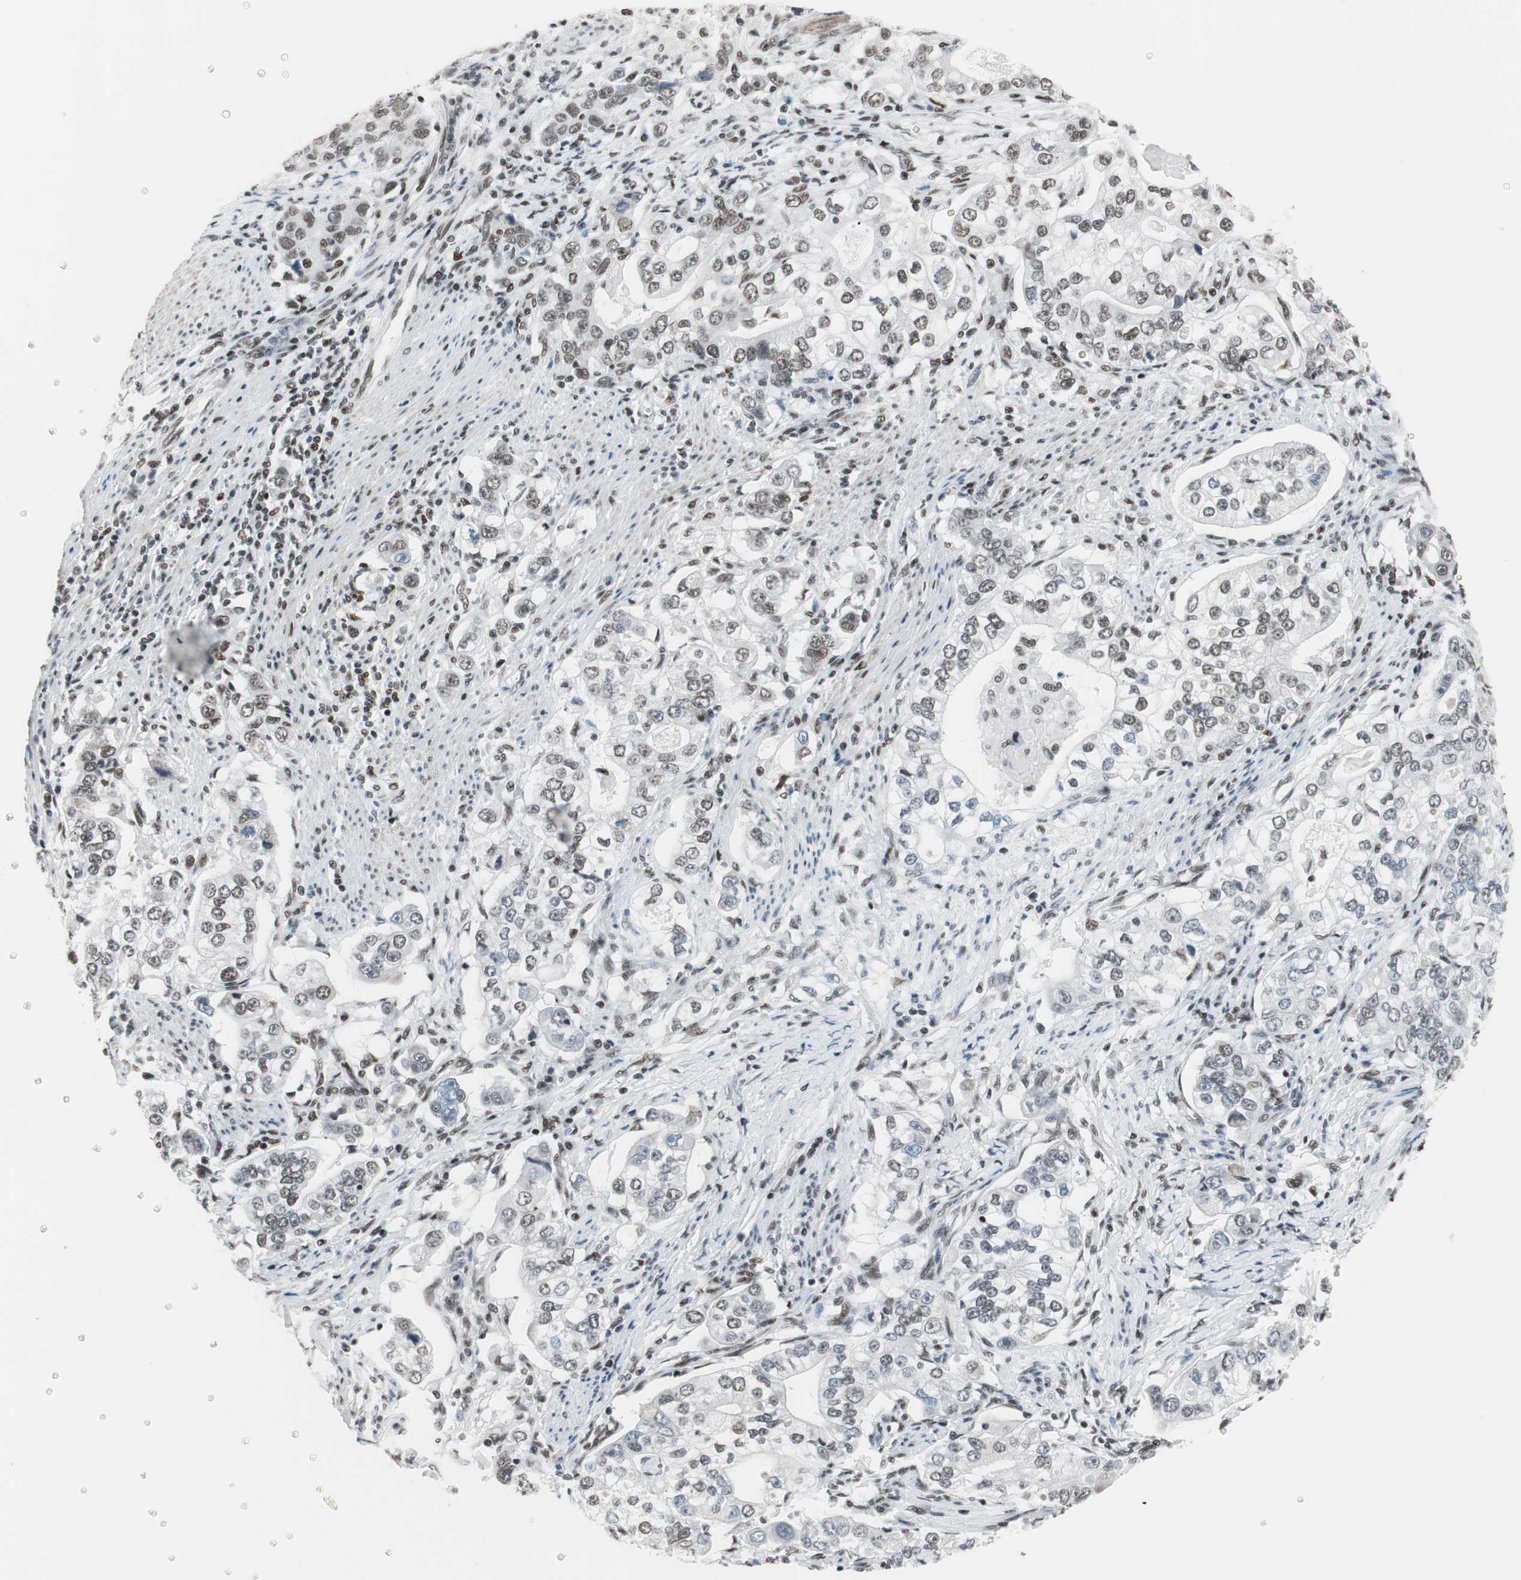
{"staining": {"intensity": "weak", "quantity": "25%-75%", "location": "nuclear"}, "tissue": "stomach cancer", "cell_type": "Tumor cells", "image_type": "cancer", "snomed": [{"axis": "morphology", "description": "Adenocarcinoma, NOS"}, {"axis": "topography", "description": "Stomach, lower"}], "caption": "Immunohistochemistry micrograph of neoplastic tissue: human stomach cancer (adenocarcinoma) stained using immunohistochemistry reveals low levels of weak protein expression localized specifically in the nuclear of tumor cells, appearing as a nuclear brown color.", "gene": "ARID1A", "patient": {"sex": "female", "age": 72}}